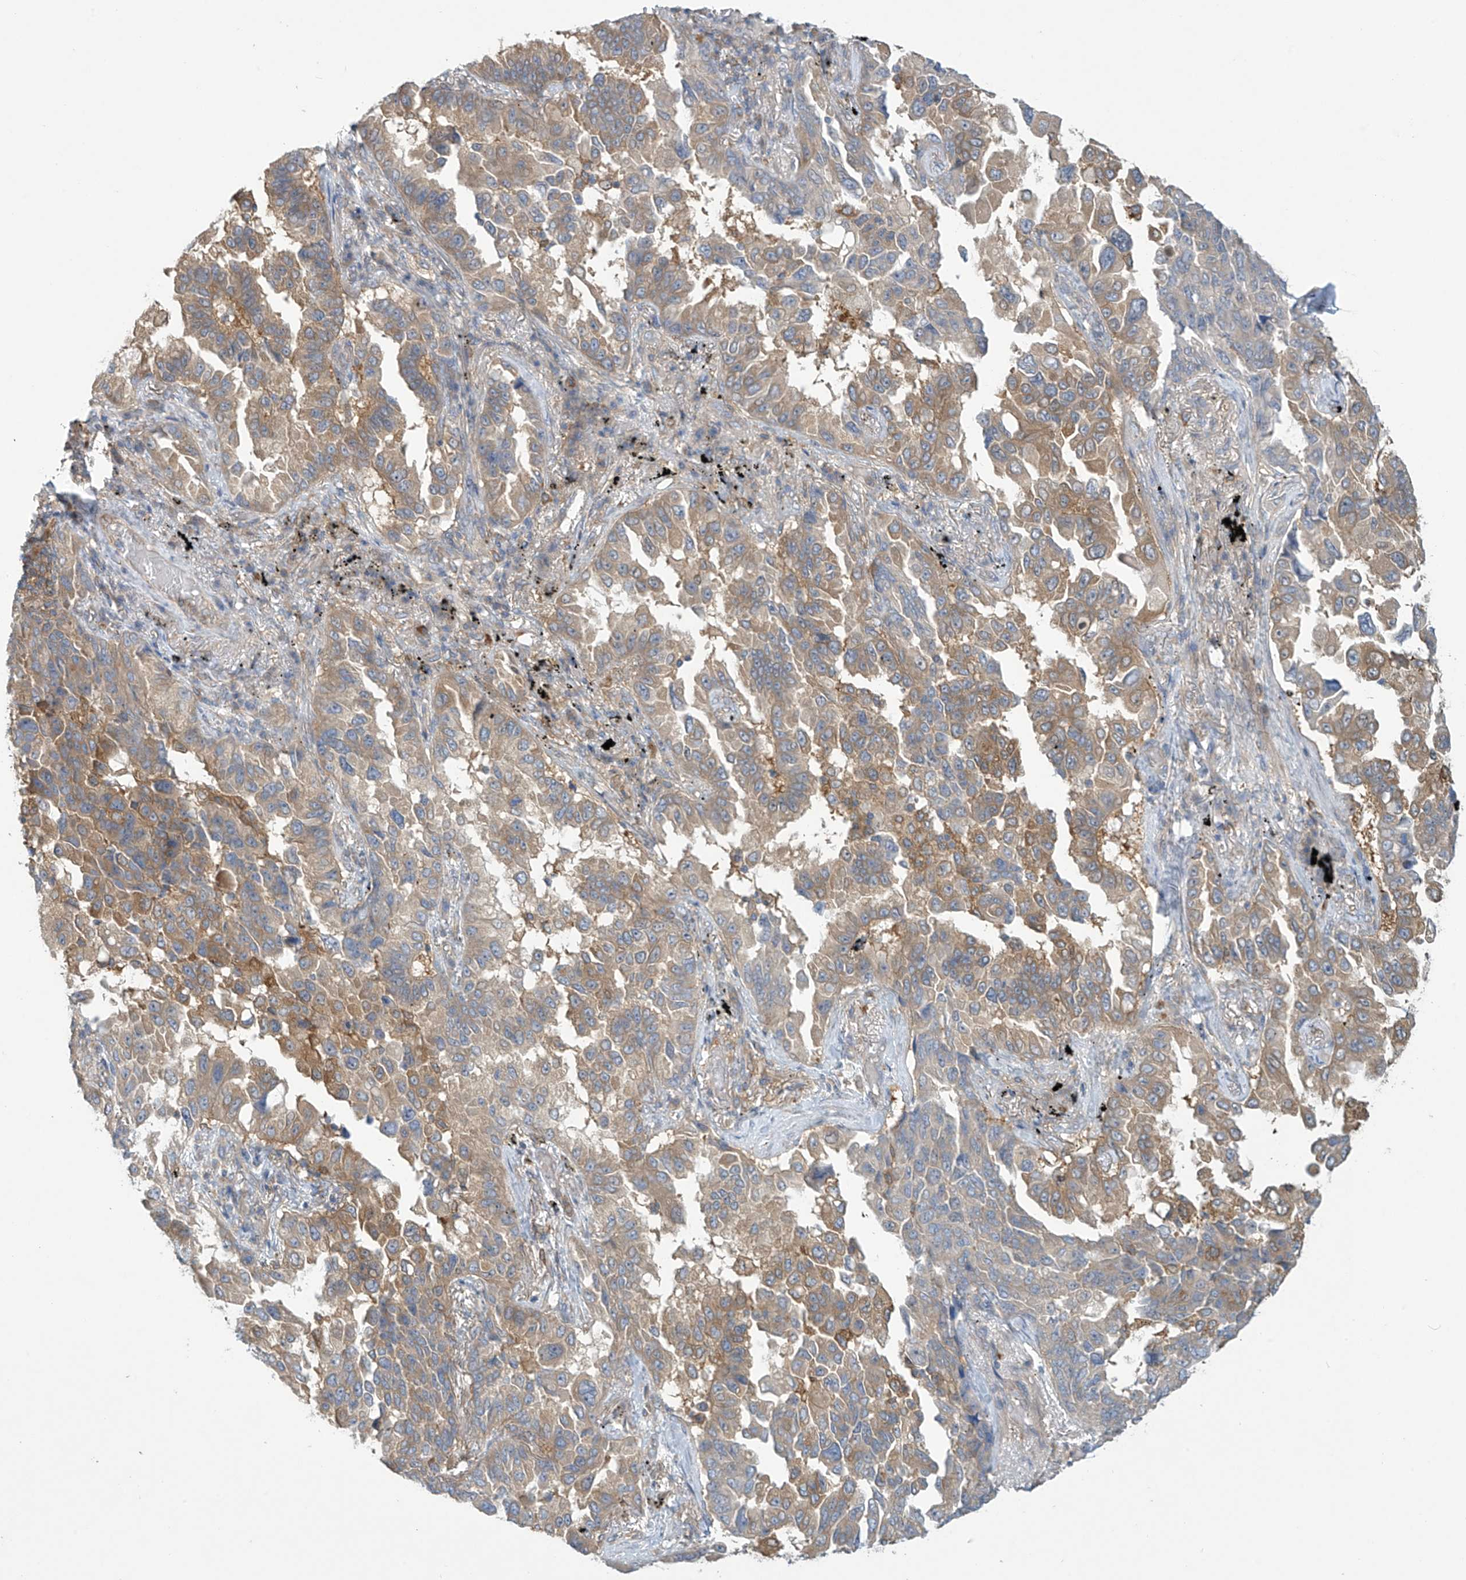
{"staining": {"intensity": "moderate", "quantity": ">75%", "location": "cytoplasmic/membranous"}, "tissue": "lung cancer", "cell_type": "Tumor cells", "image_type": "cancer", "snomed": [{"axis": "morphology", "description": "Adenocarcinoma, NOS"}, {"axis": "topography", "description": "Lung"}], "caption": "The histopathology image displays immunohistochemical staining of lung cancer (adenocarcinoma). There is moderate cytoplasmic/membranous expression is identified in about >75% of tumor cells. (Brightfield microscopy of DAB IHC at high magnification).", "gene": "ADI1", "patient": {"sex": "female", "age": 67}}